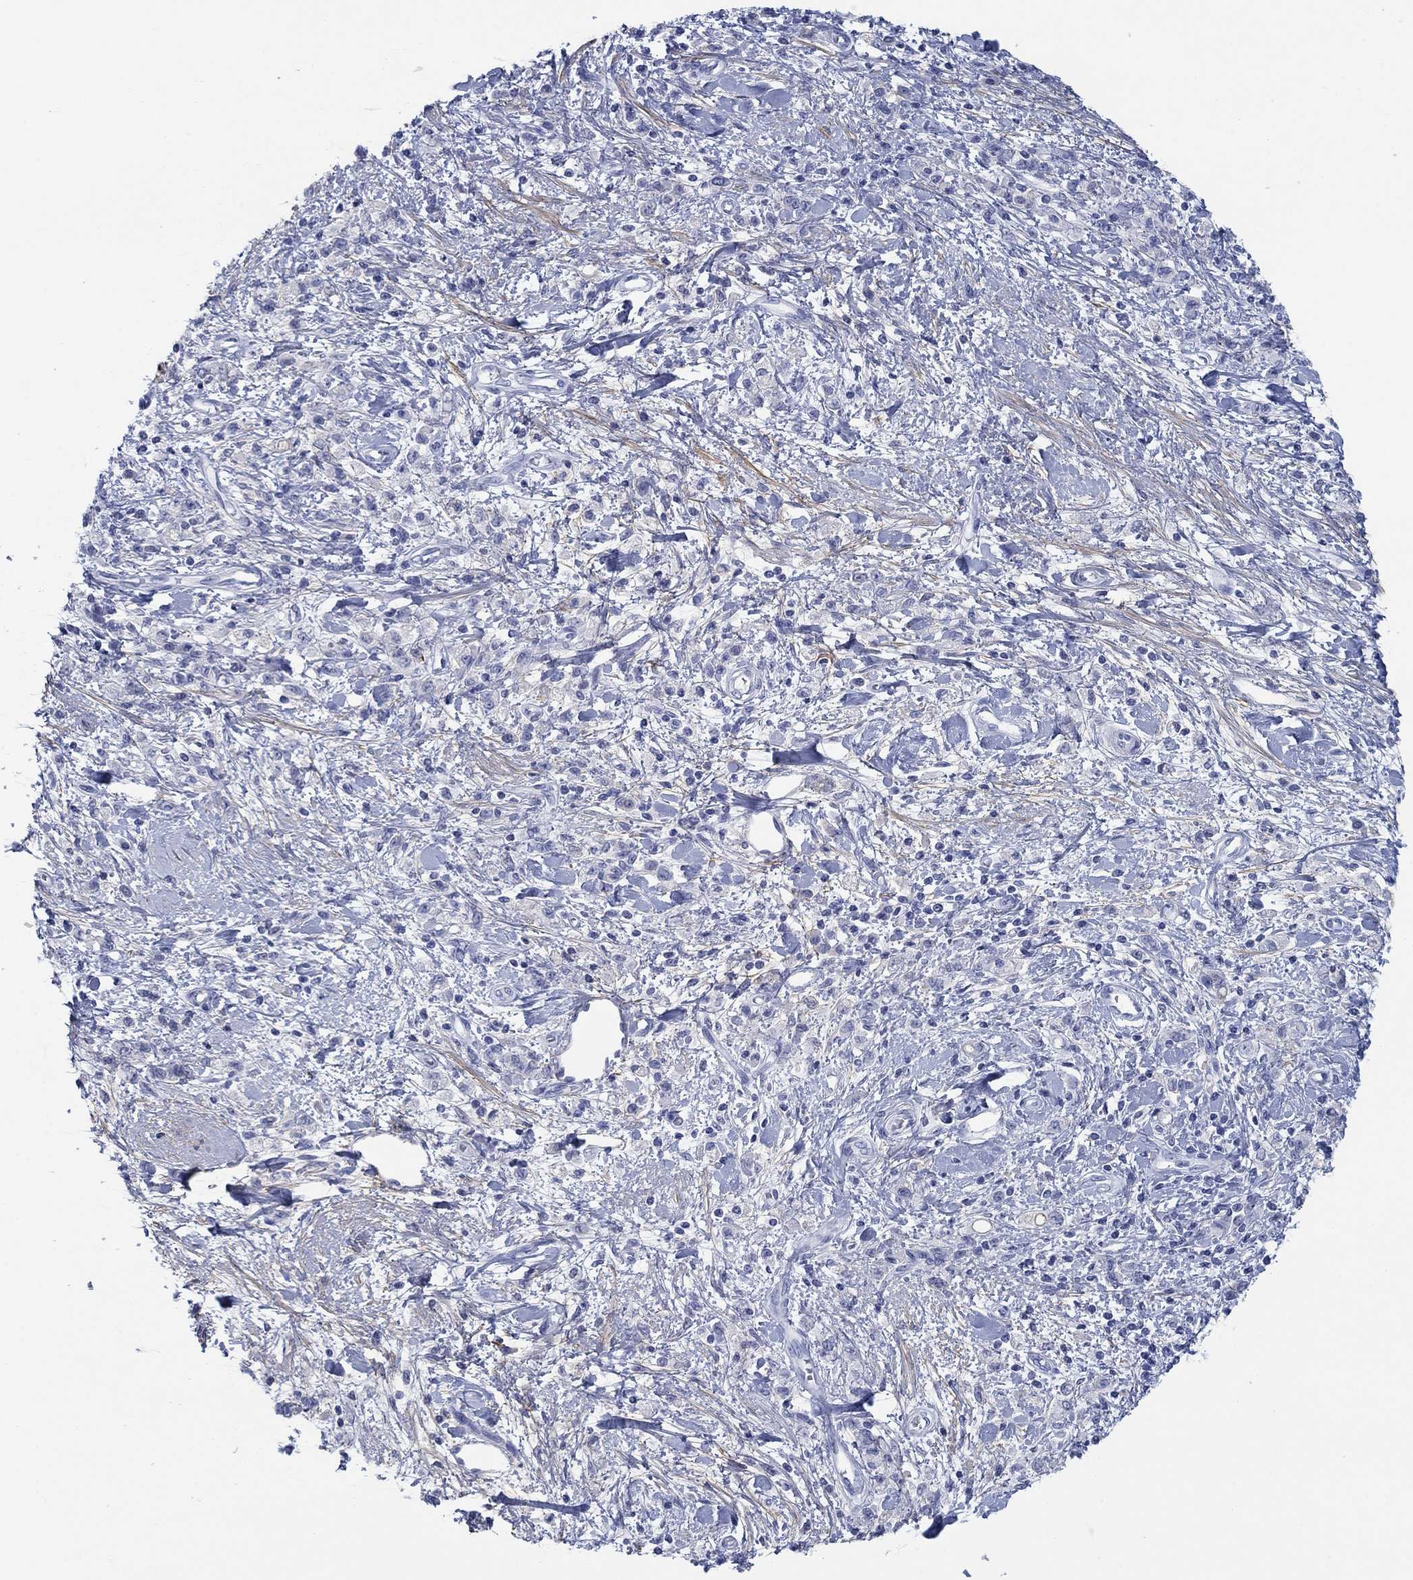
{"staining": {"intensity": "negative", "quantity": "none", "location": "none"}, "tissue": "stomach cancer", "cell_type": "Tumor cells", "image_type": "cancer", "snomed": [{"axis": "morphology", "description": "Adenocarcinoma, NOS"}, {"axis": "topography", "description": "Stomach"}], "caption": "IHC photomicrograph of neoplastic tissue: human stomach cancer (adenocarcinoma) stained with DAB demonstrates no significant protein staining in tumor cells. (Brightfield microscopy of DAB IHC at high magnification).", "gene": "PDYN", "patient": {"sex": "male", "age": 77}}